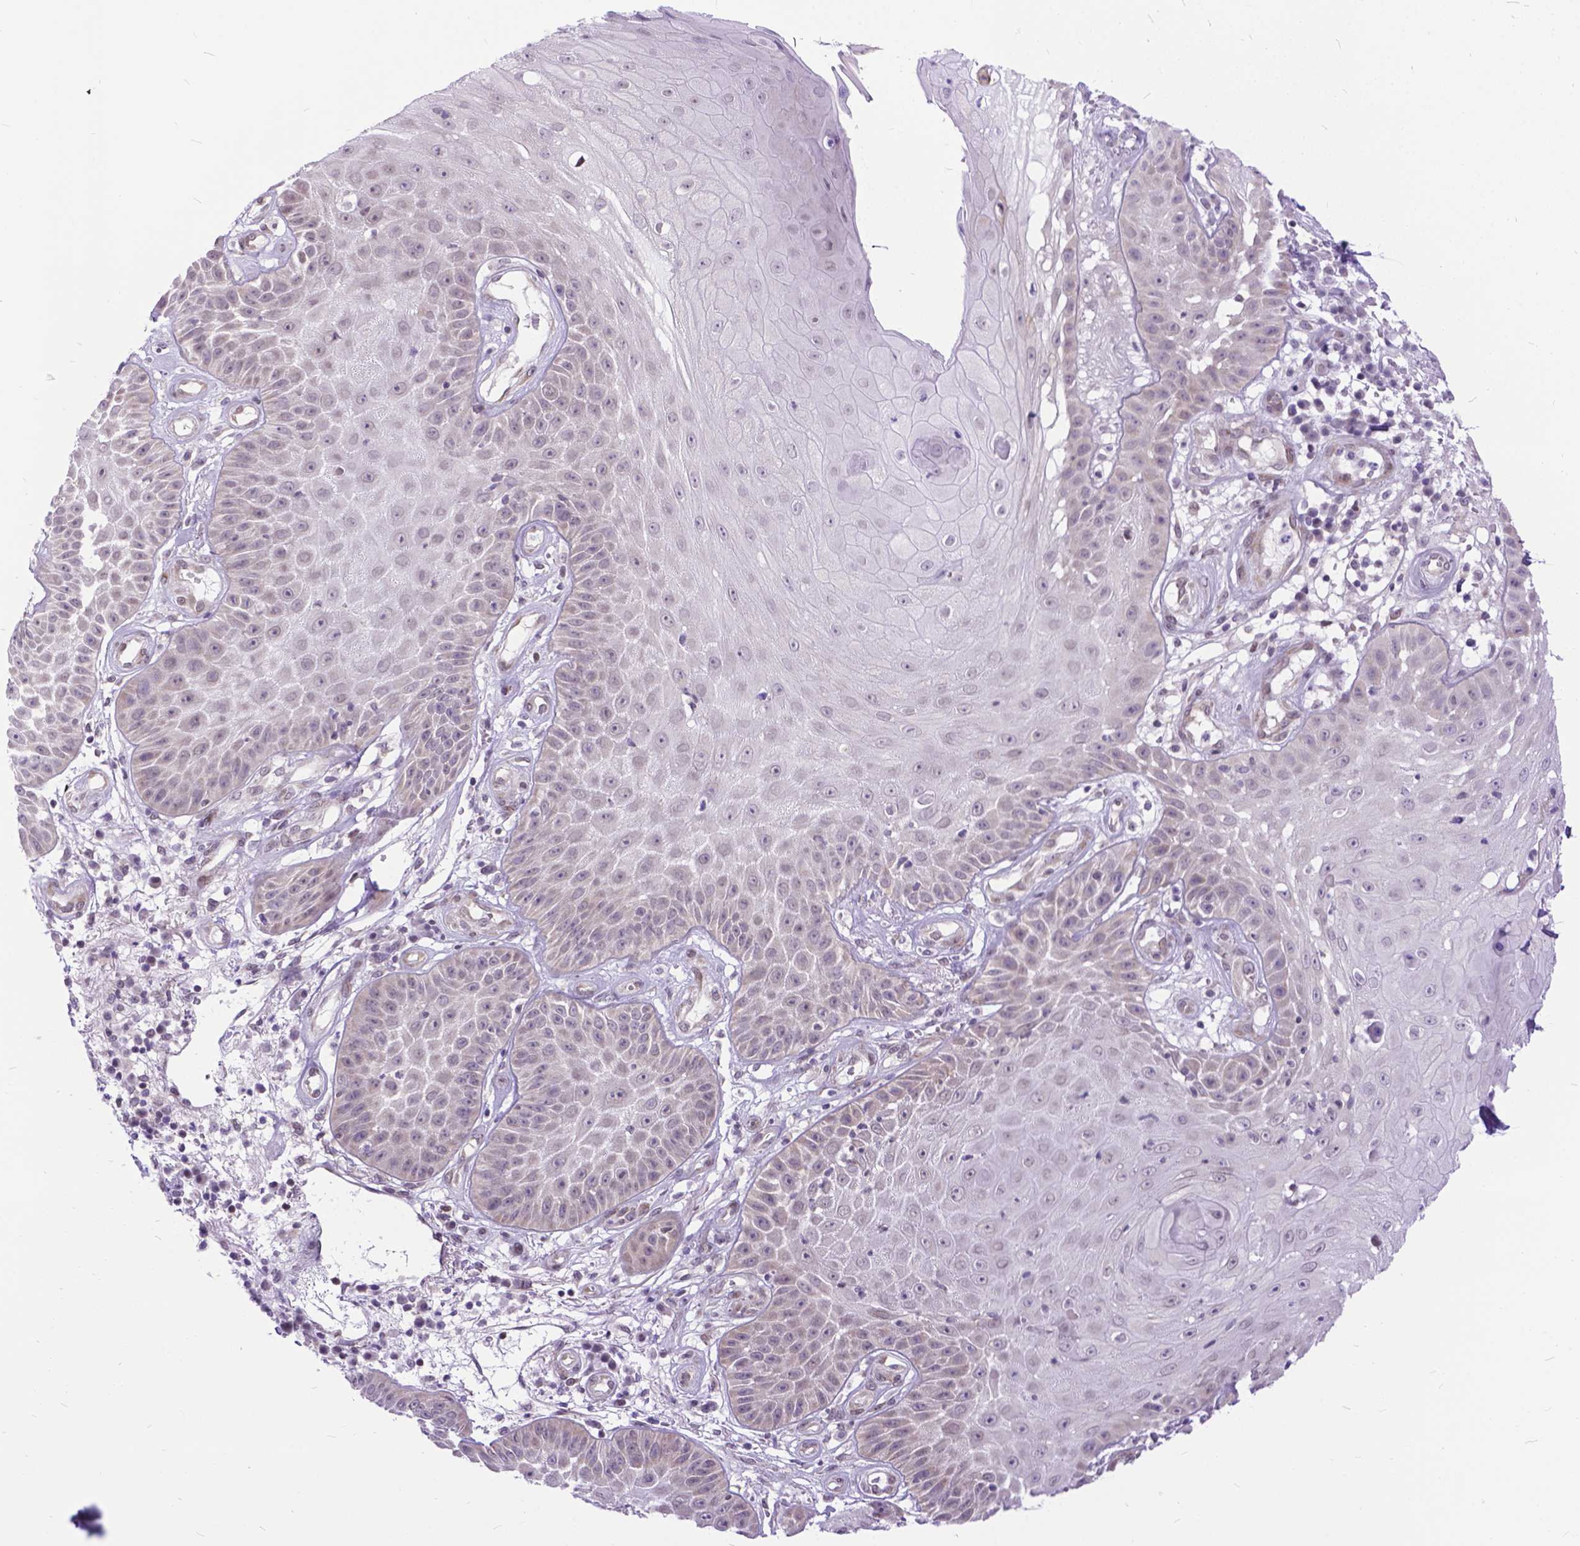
{"staining": {"intensity": "weak", "quantity": "<25%", "location": "nuclear"}, "tissue": "skin cancer", "cell_type": "Tumor cells", "image_type": "cancer", "snomed": [{"axis": "morphology", "description": "Squamous cell carcinoma, NOS"}, {"axis": "topography", "description": "Skin"}], "caption": "Image shows no protein positivity in tumor cells of skin squamous cell carcinoma tissue. (DAB immunohistochemistry, high magnification).", "gene": "FAM124B", "patient": {"sex": "male", "age": 70}}